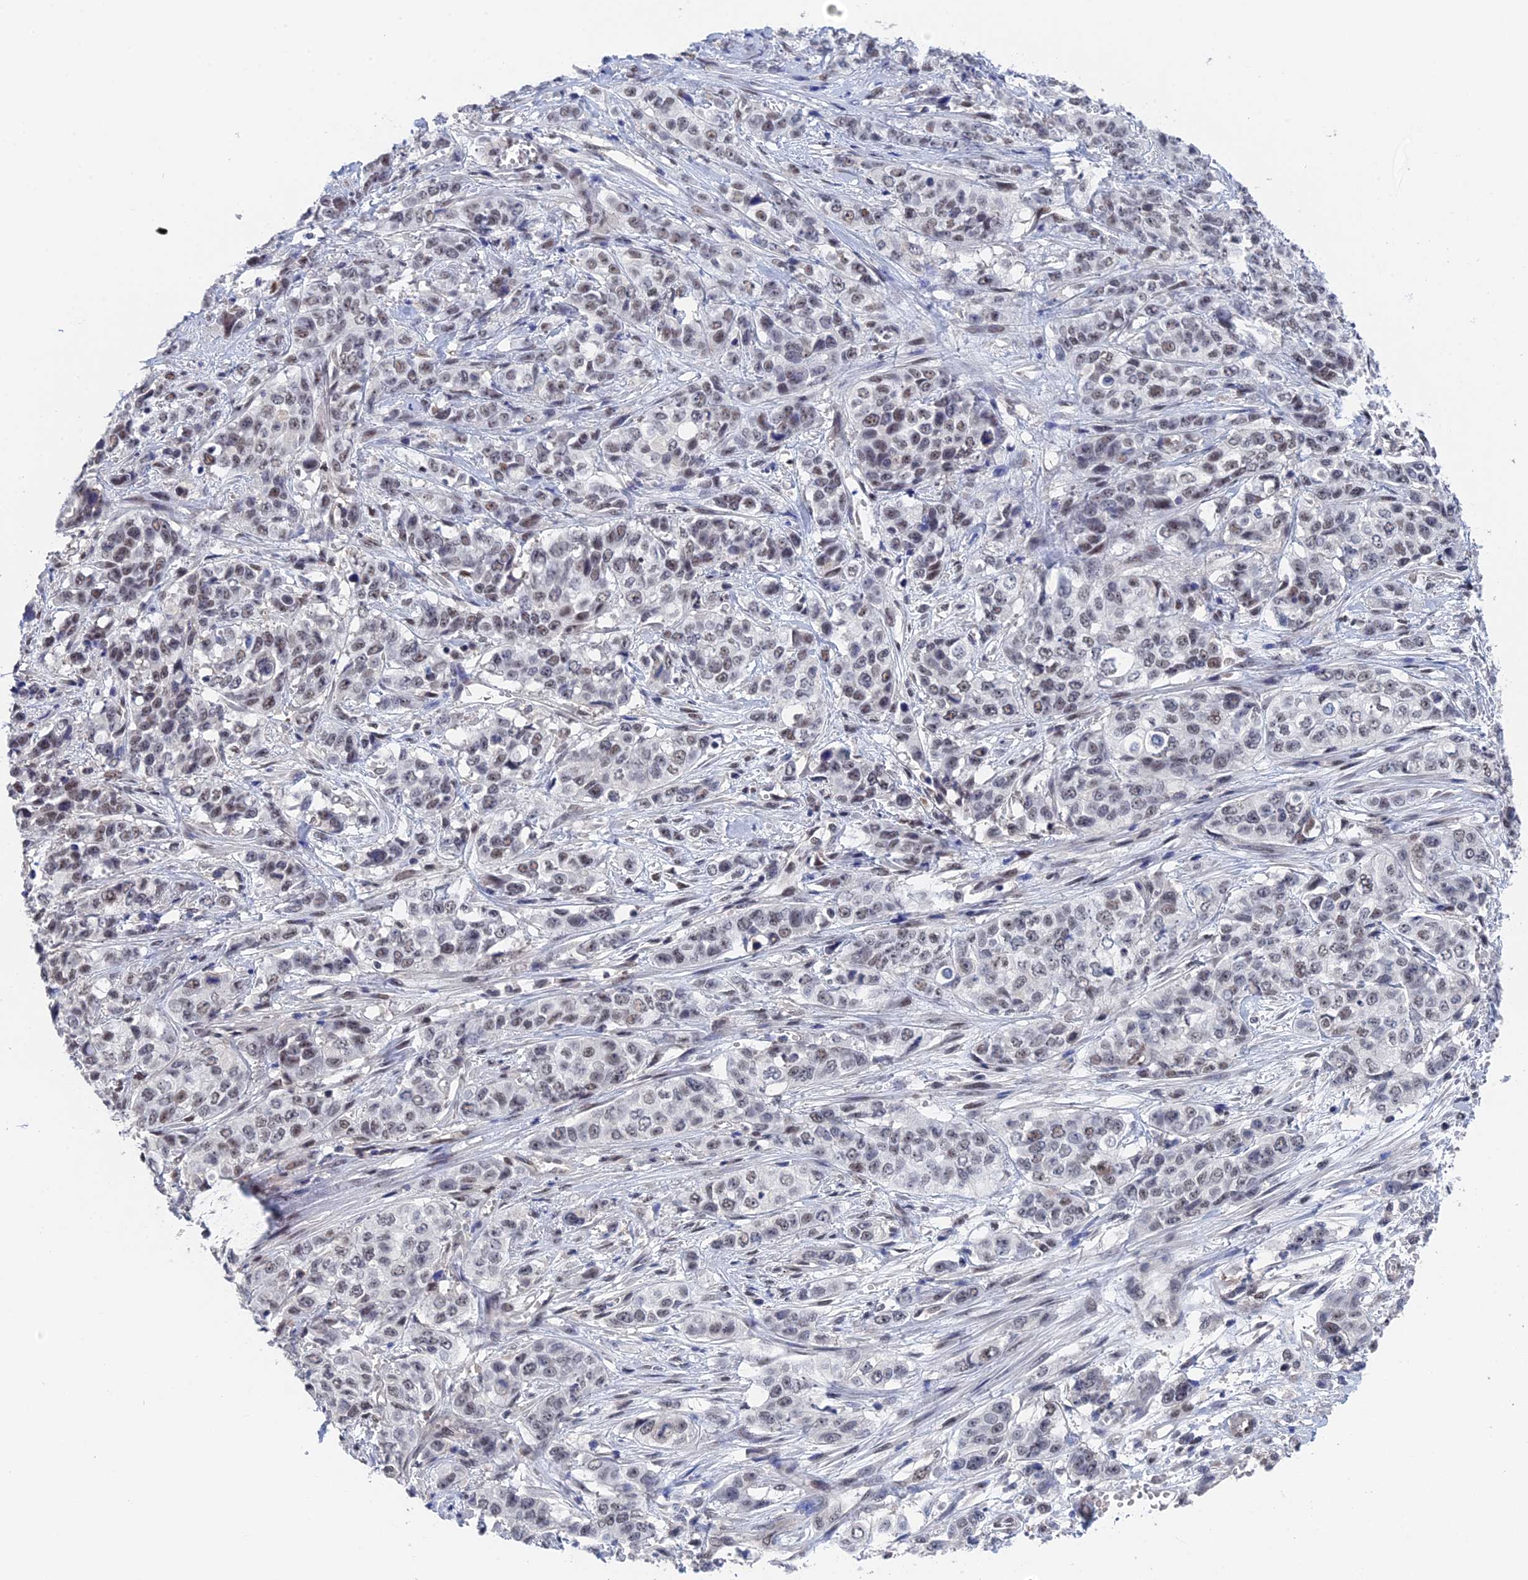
{"staining": {"intensity": "weak", "quantity": "25%-75%", "location": "nuclear"}, "tissue": "stomach cancer", "cell_type": "Tumor cells", "image_type": "cancer", "snomed": [{"axis": "morphology", "description": "Adenocarcinoma, NOS"}, {"axis": "topography", "description": "Stomach, upper"}], "caption": "The immunohistochemical stain highlights weak nuclear expression in tumor cells of adenocarcinoma (stomach) tissue.", "gene": "TSSC4", "patient": {"sex": "male", "age": 62}}